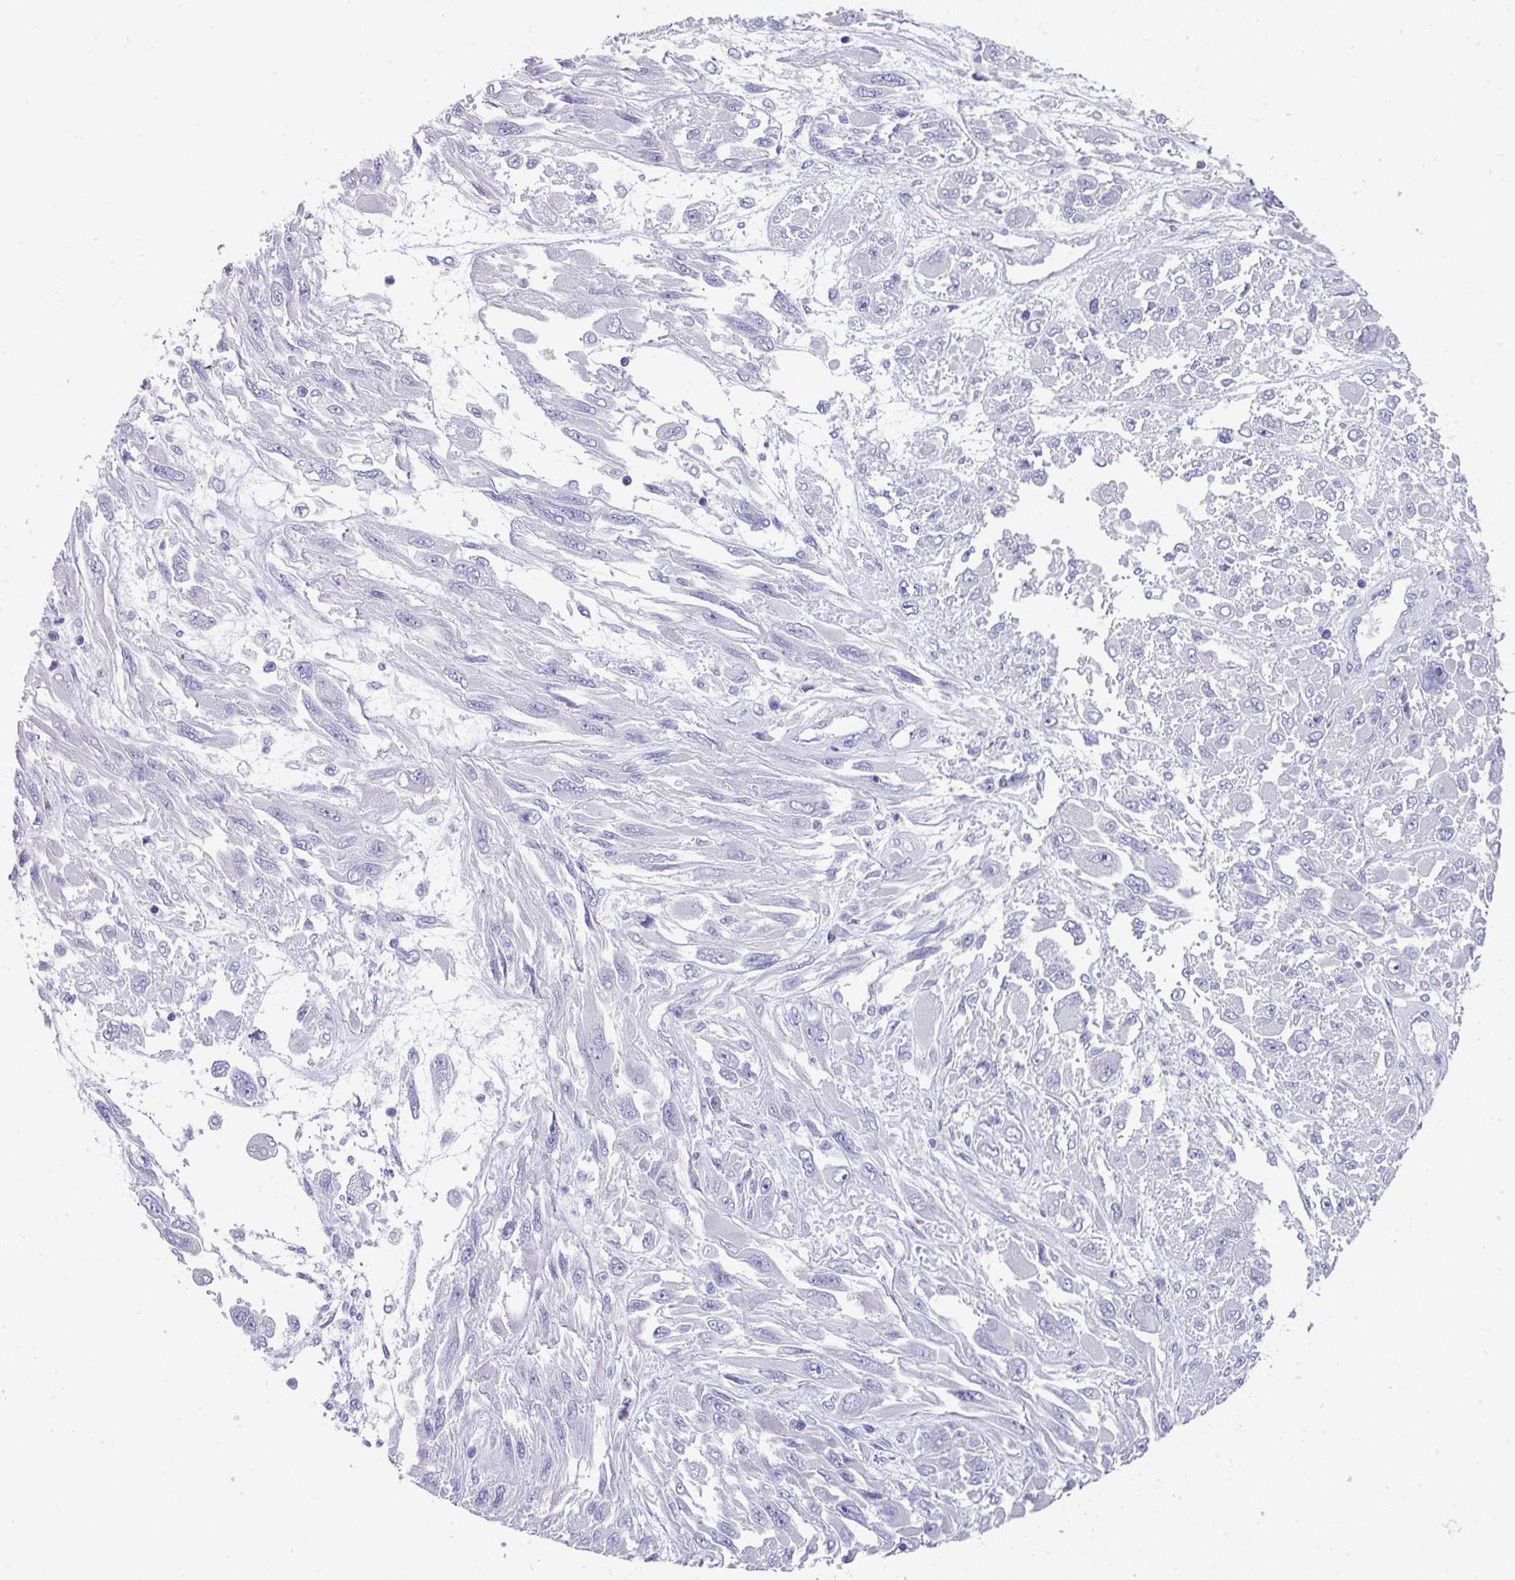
{"staining": {"intensity": "negative", "quantity": "none", "location": "none"}, "tissue": "melanoma", "cell_type": "Tumor cells", "image_type": "cancer", "snomed": [{"axis": "morphology", "description": "Malignant melanoma, NOS"}, {"axis": "topography", "description": "Skin"}], "caption": "A histopathology image of malignant melanoma stained for a protein reveals no brown staining in tumor cells.", "gene": "PEX10", "patient": {"sex": "female", "age": 91}}